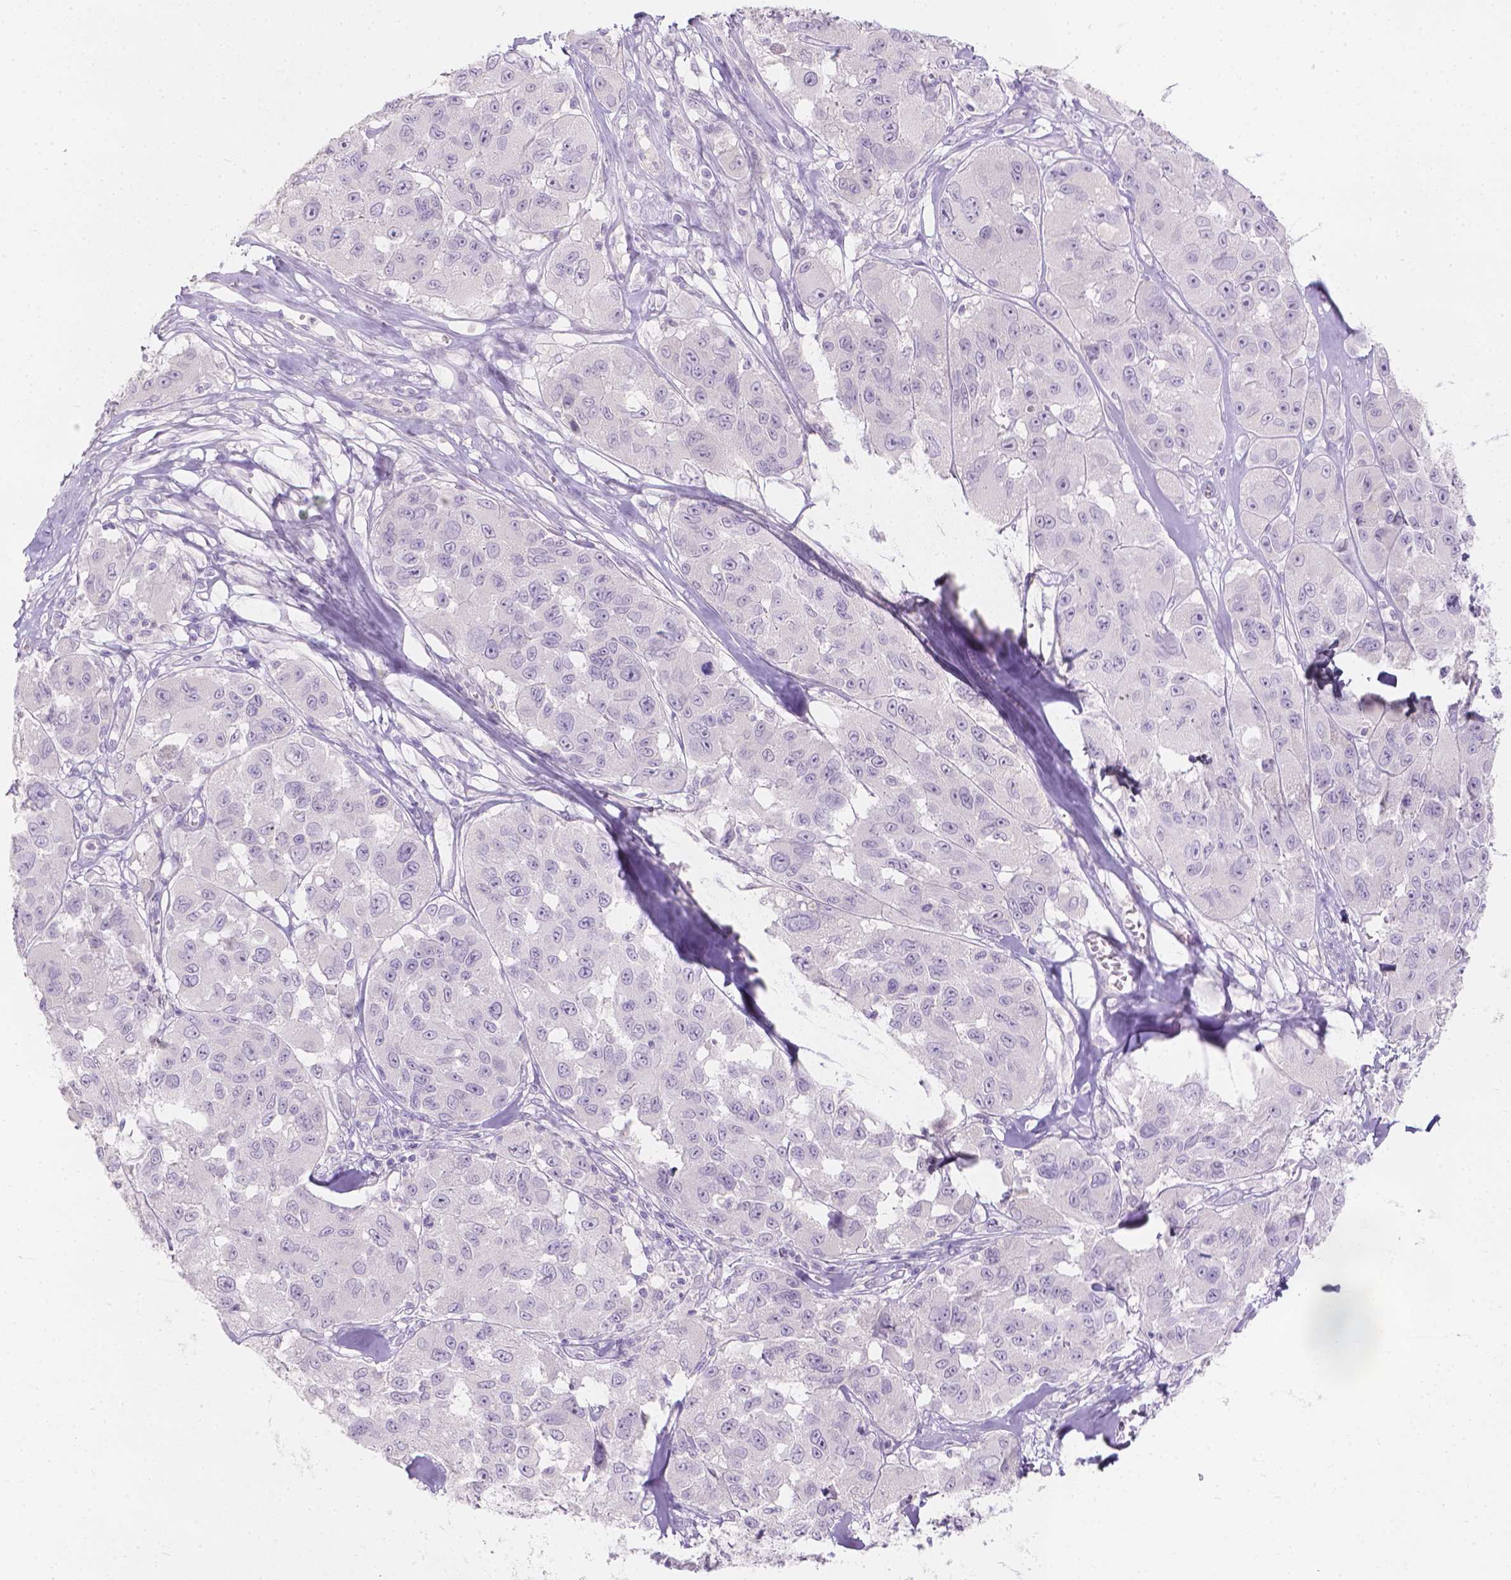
{"staining": {"intensity": "negative", "quantity": "none", "location": "none"}, "tissue": "melanoma", "cell_type": "Tumor cells", "image_type": "cancer", "snomed": [{"axis": "morphology", "description": "Malignant melanoma, NOS"}, {"axis": "topography", "description": "Skin"}], "caption": "A histopathology image of malignant melanoma stained for a protein reveals no brown staining in tumor cells.", "gene": "HTN3", "patient": {"sex": "female", "age": 66}}